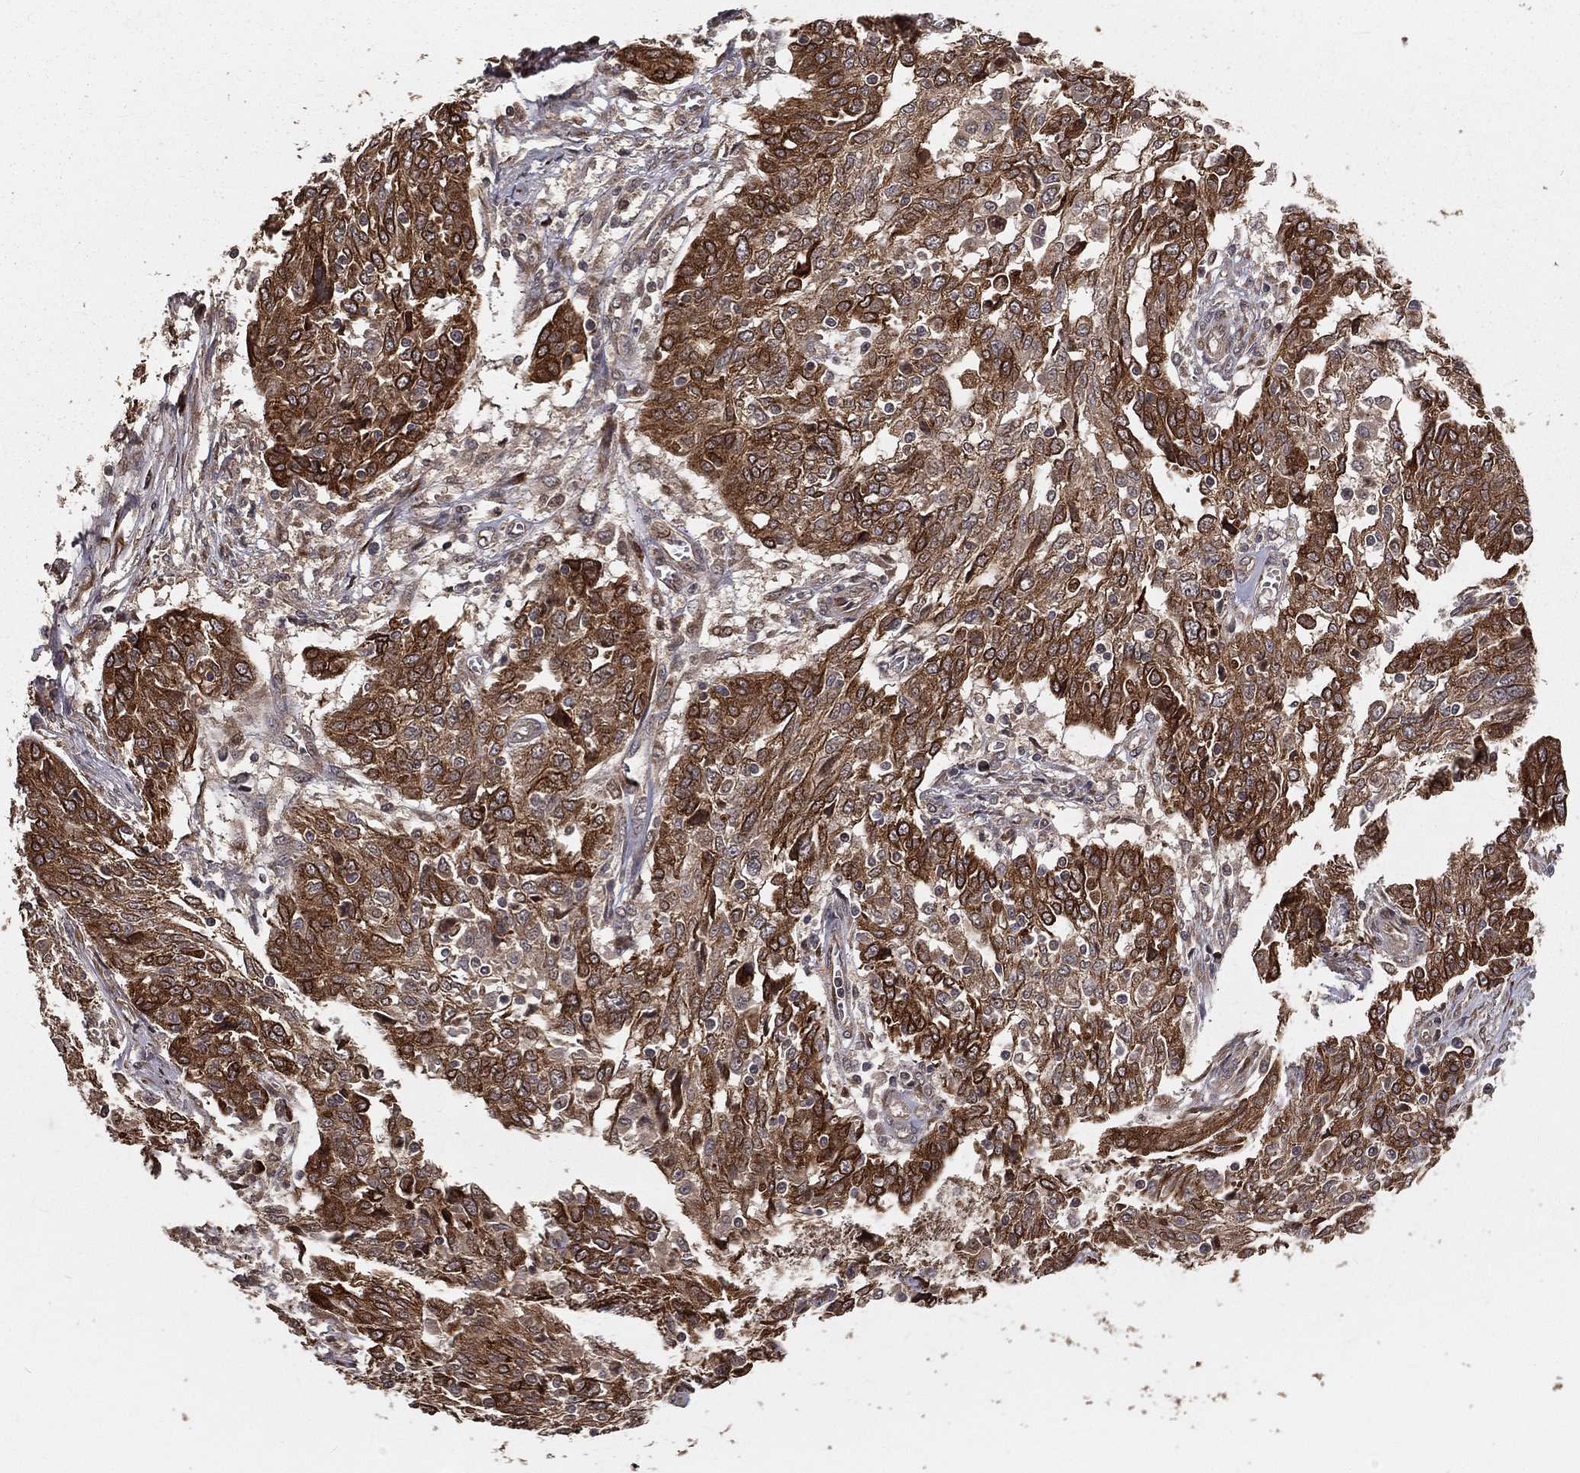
{"staining": {"intensity": "strong", "quantity": "25%-75%", "location": "cytoplasmic/membranous"}, "tissue": "ovarian cancer", "cell_type": "Tumor cells", "image_type": "cancer", "snomed": [{"axis": "morphology", "description": "Cystadenocarcinoma, serous, NOS"}, {"axis": "topography", "description": "Ovary"}], "caption": "Ovarian cancer stained for a protein (brown) shows strong cytoplasmic/membranous positive expression in about 25%-75% of tumor cells.", "gene": "MAPK1", "patient": {"sex": "female", "age": 67}}